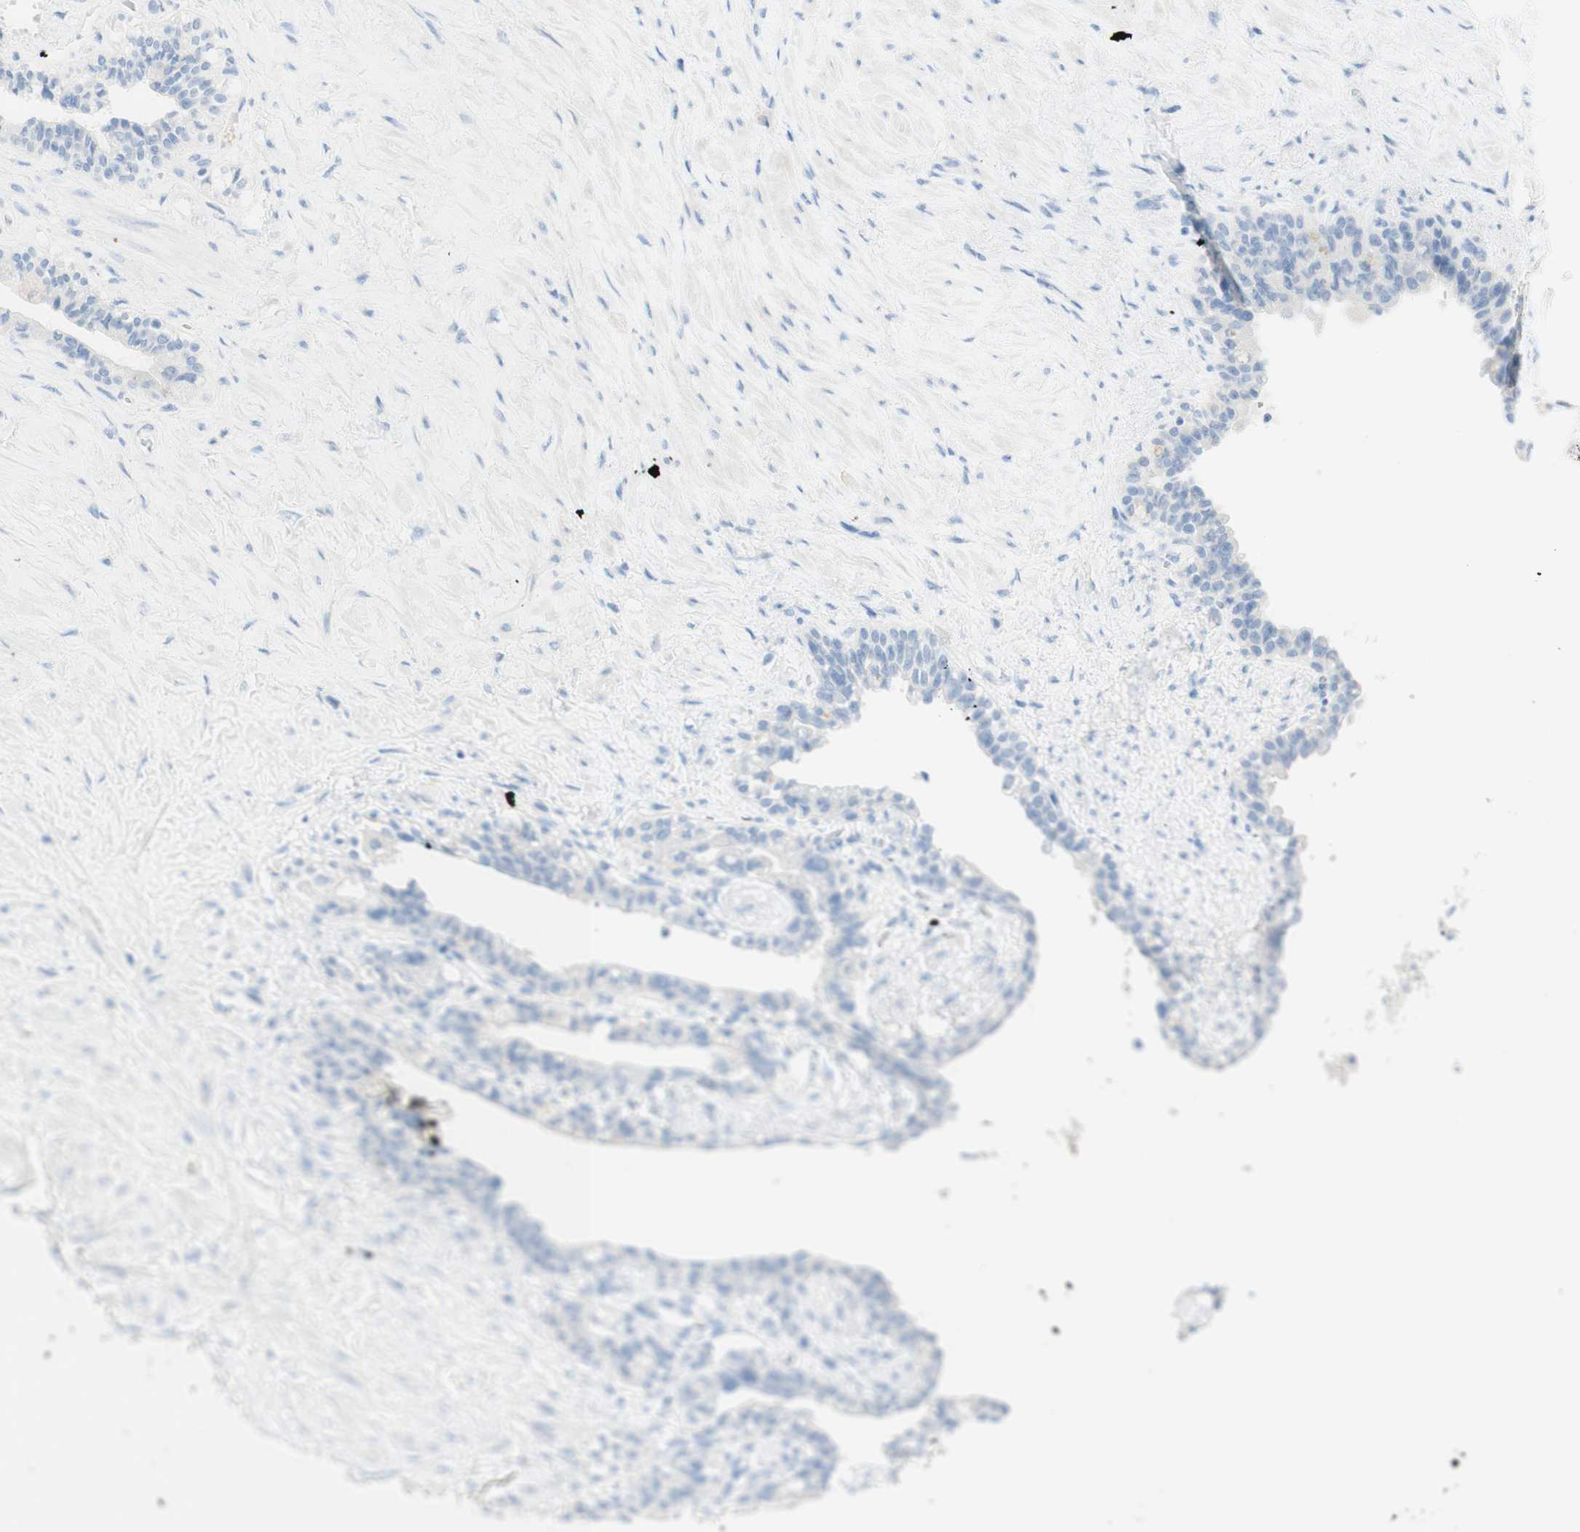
{"staining": {"intensity": "negative", "quantity": "none", "location": "none"}, "tissue": "seminal vesicle", "cell_type": "Glandular cells", "image_type": "normal", "snomed": [{"axis": "morphology", "description": "Normal tissue, NOS"}, {"axis": "topography", "description": "Seminal veicle"}], "caption": "DAB immunohistochemical staining of normal human seminal vesicle exhibits no significant staining in glandular cells. (Stains: DAB IHC with hematoxylin counter stain, Microscopy: brightfield microscopy at high magnification).", "gene": "TPO", "patient": {"sex": "male", "age": 63}}